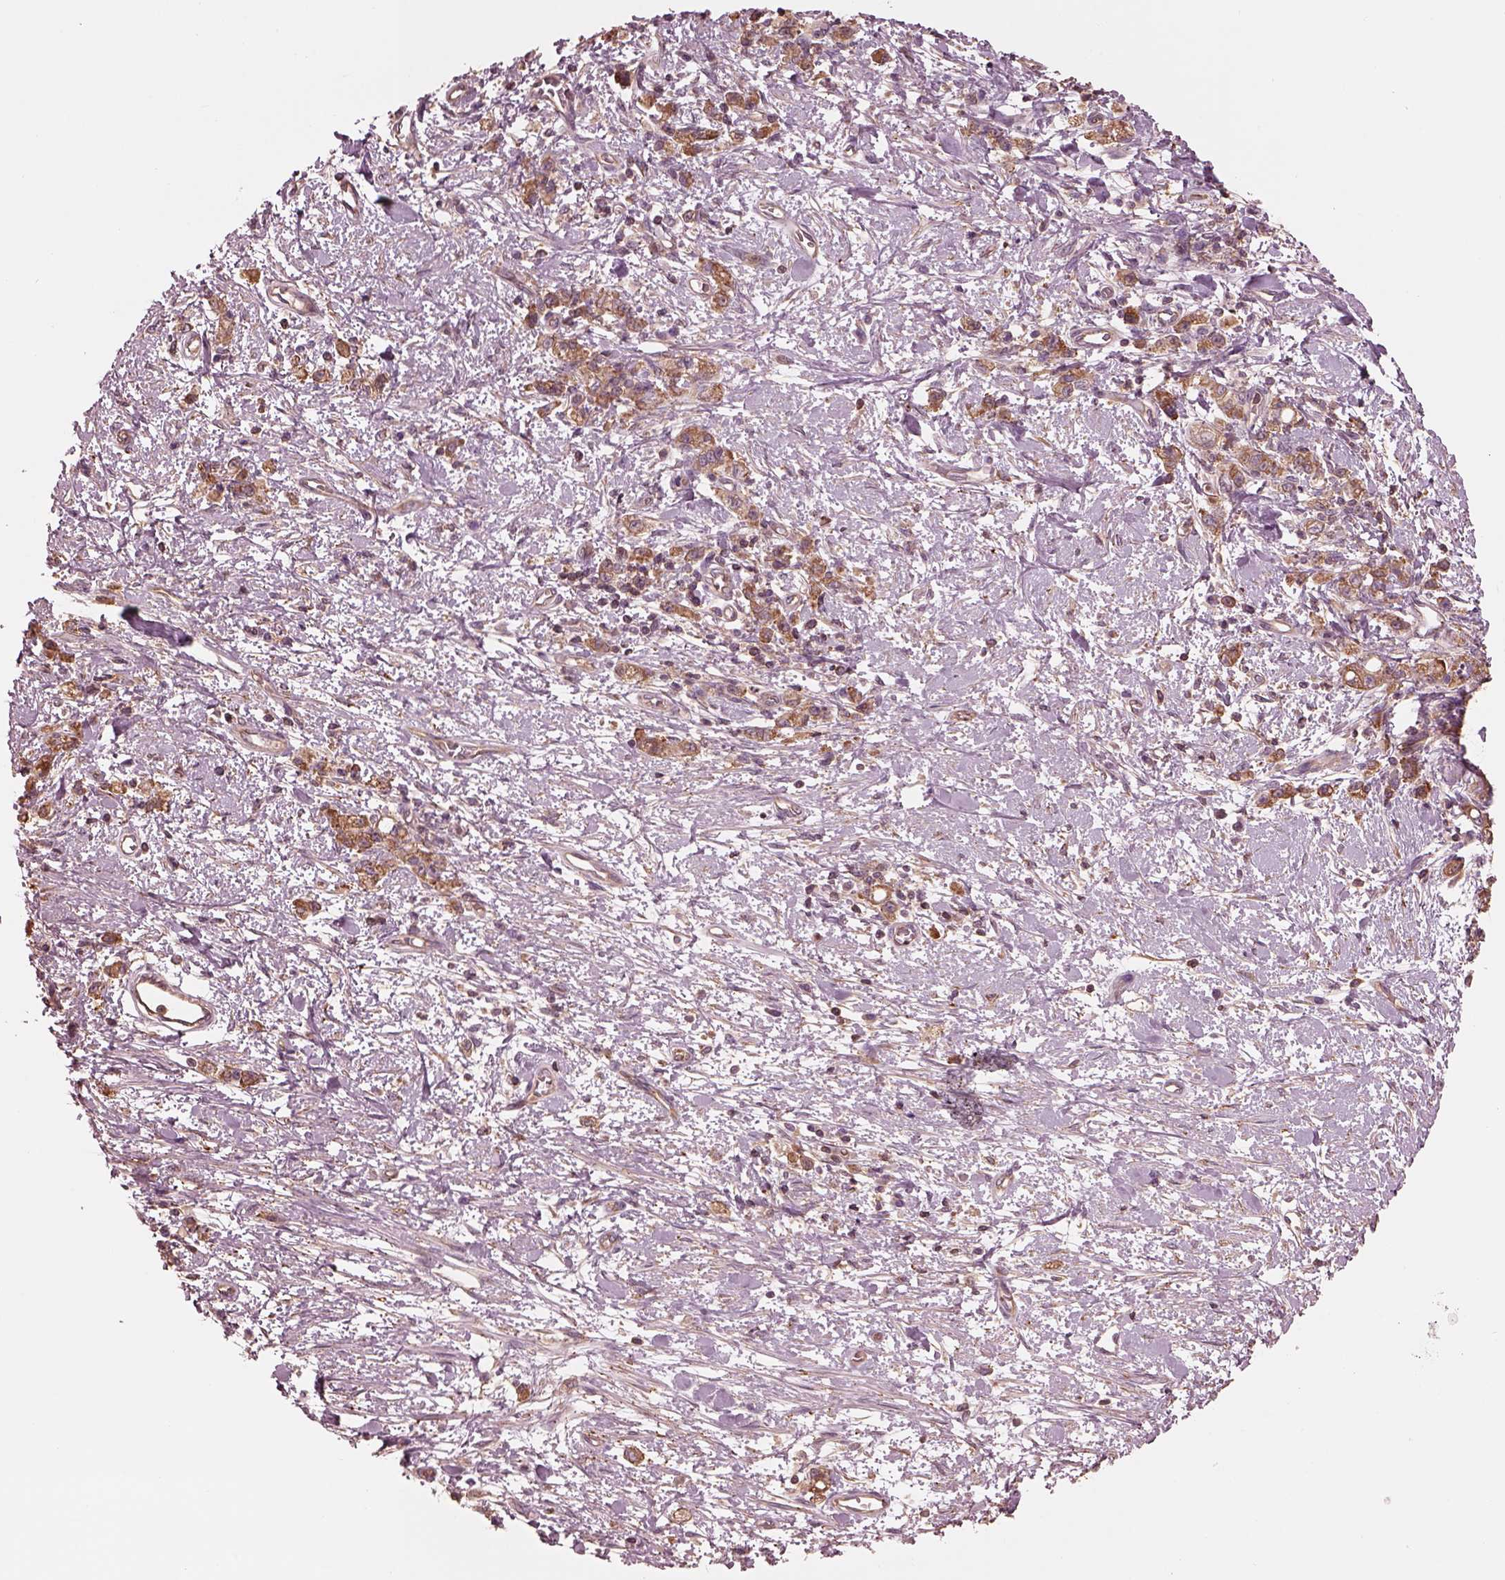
{"staining": {"intensity": "strong", "quantity": ">75%", "location": "cytoplasmic/membranous"}, "tissue": "stomach cancer", "cell_type": "Tumor cells", "image_type": "cancer", "snomed": [{"axis": "morphology", "description": "Adenocarcinoma, NOS"}, {"axis": "topography", "description": "Stomach"}], "caption": "Stomach adenocarcinoma stained with immunohistochemistry demonstrates strong cytoplasmic/membranous staining in about >75% of tumor cells. (DAB IHC, brown staining for protein, blue staining for nuclei).", "gene": "STK33", "patient": {"sex": "male", "age": 77}}